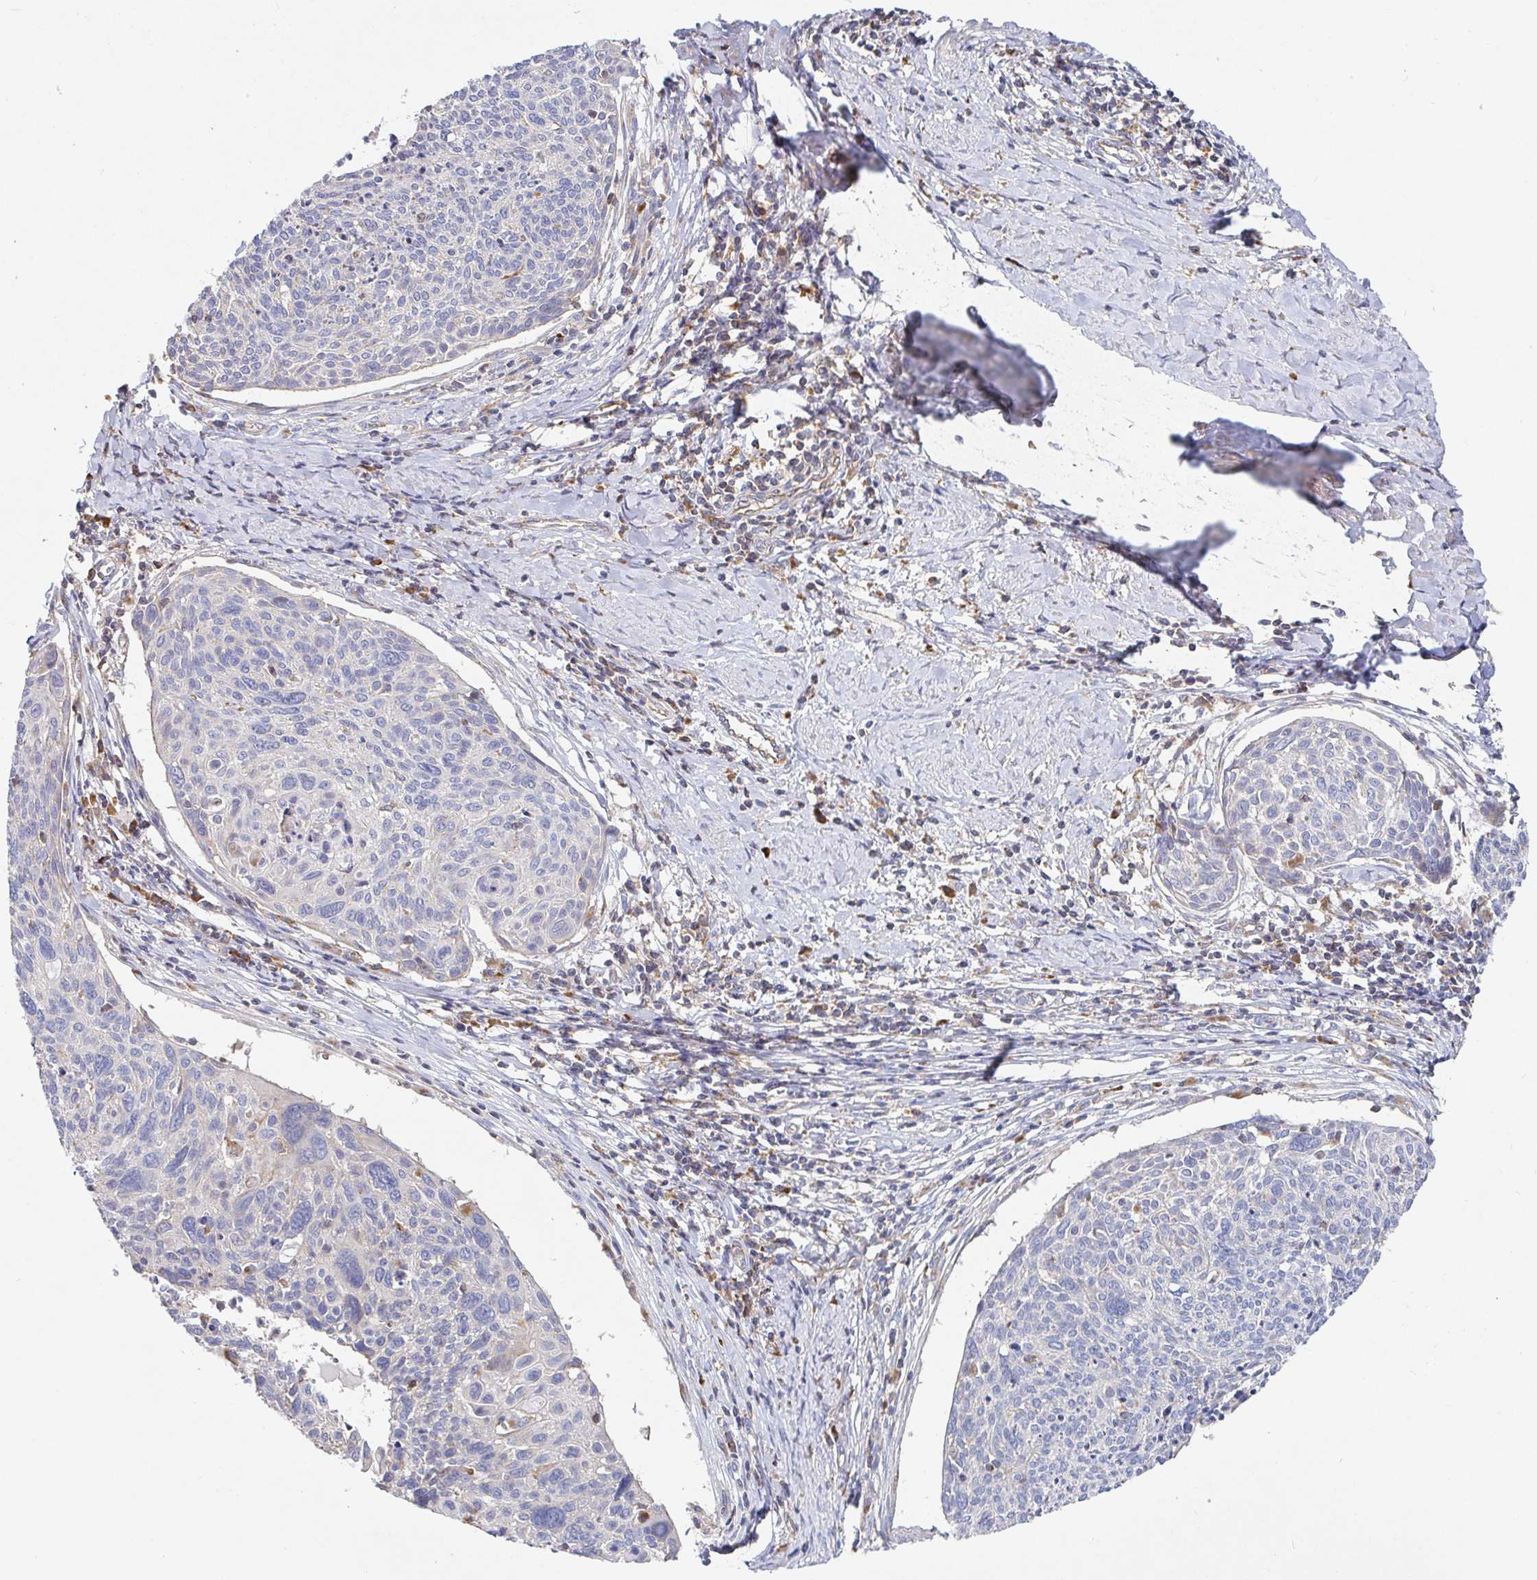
{"staining": {"intensity": "negative", "quantity": "none", "location": "none"}, "tissue": "cervical cancer", "cell_type": "Tumor cells", "image_type": "cancer", "snomed": [{"axis": "morphology", "description": "Squamous cell carcinoma, NOS"}, {"axis": "topography", "description": "Cervix"}], "caption": "High magnification brightfield microscopy of squamous cell carcinoma (cervical) stained with DAB (brown) and counterstained with hematoxylin (blue): tumor cells show no significant staining.", "gene": "IRAK2", "patient": {"sex": "female", "age": 49}}